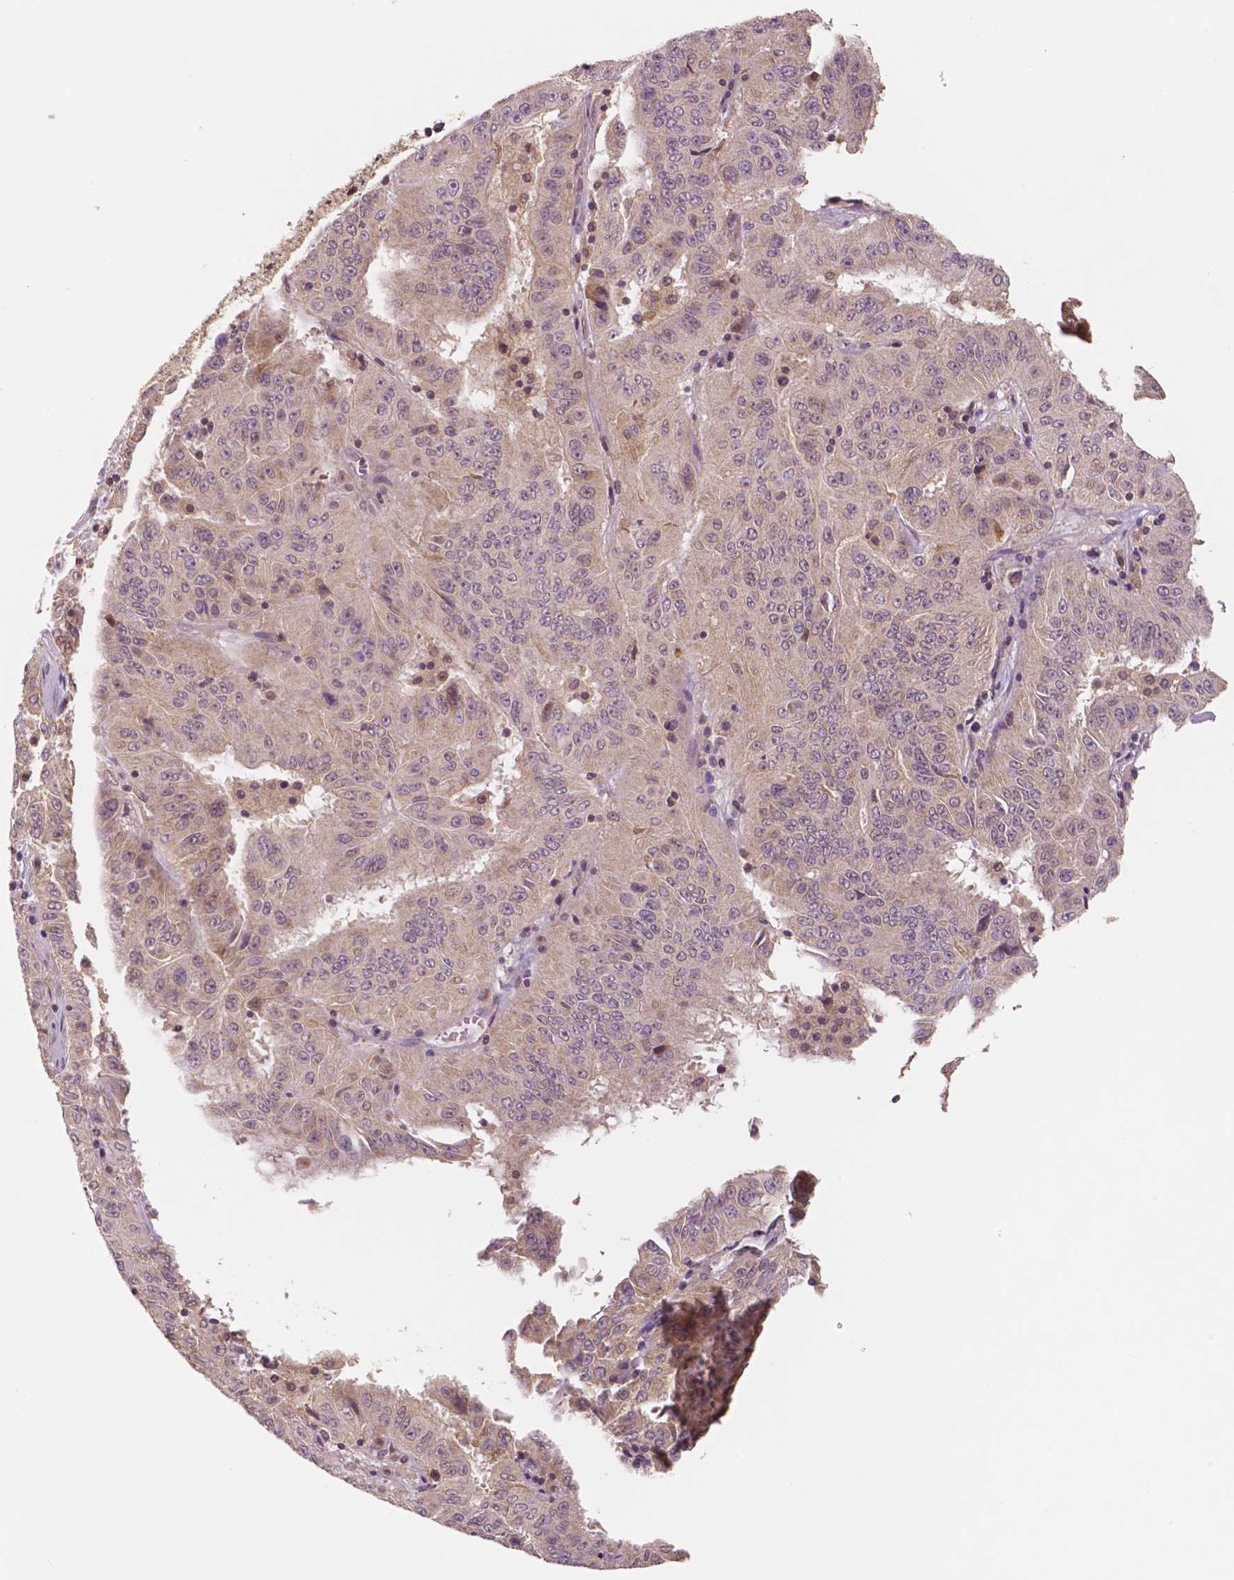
{"staining": {"intensity": "weak", "quantity": "<25%", "location": "cytoplasmic/membranous"}, "tissue": "pancreatic cancer", "cell_type": "Tumor cells", "image_type": "cancer", "snomed": [{"axis": "morphology", "description": "Adenocarcinoma, NOS"}, {"axis": "topography", "description": "Pancreas"}], "caption": "Image shows no protein positivity in tumor cells of pancreatic cancer (adenocarcinoma) tissue.", "gene": "STAT3", "patient": {"sex": "male", "age": 63}}